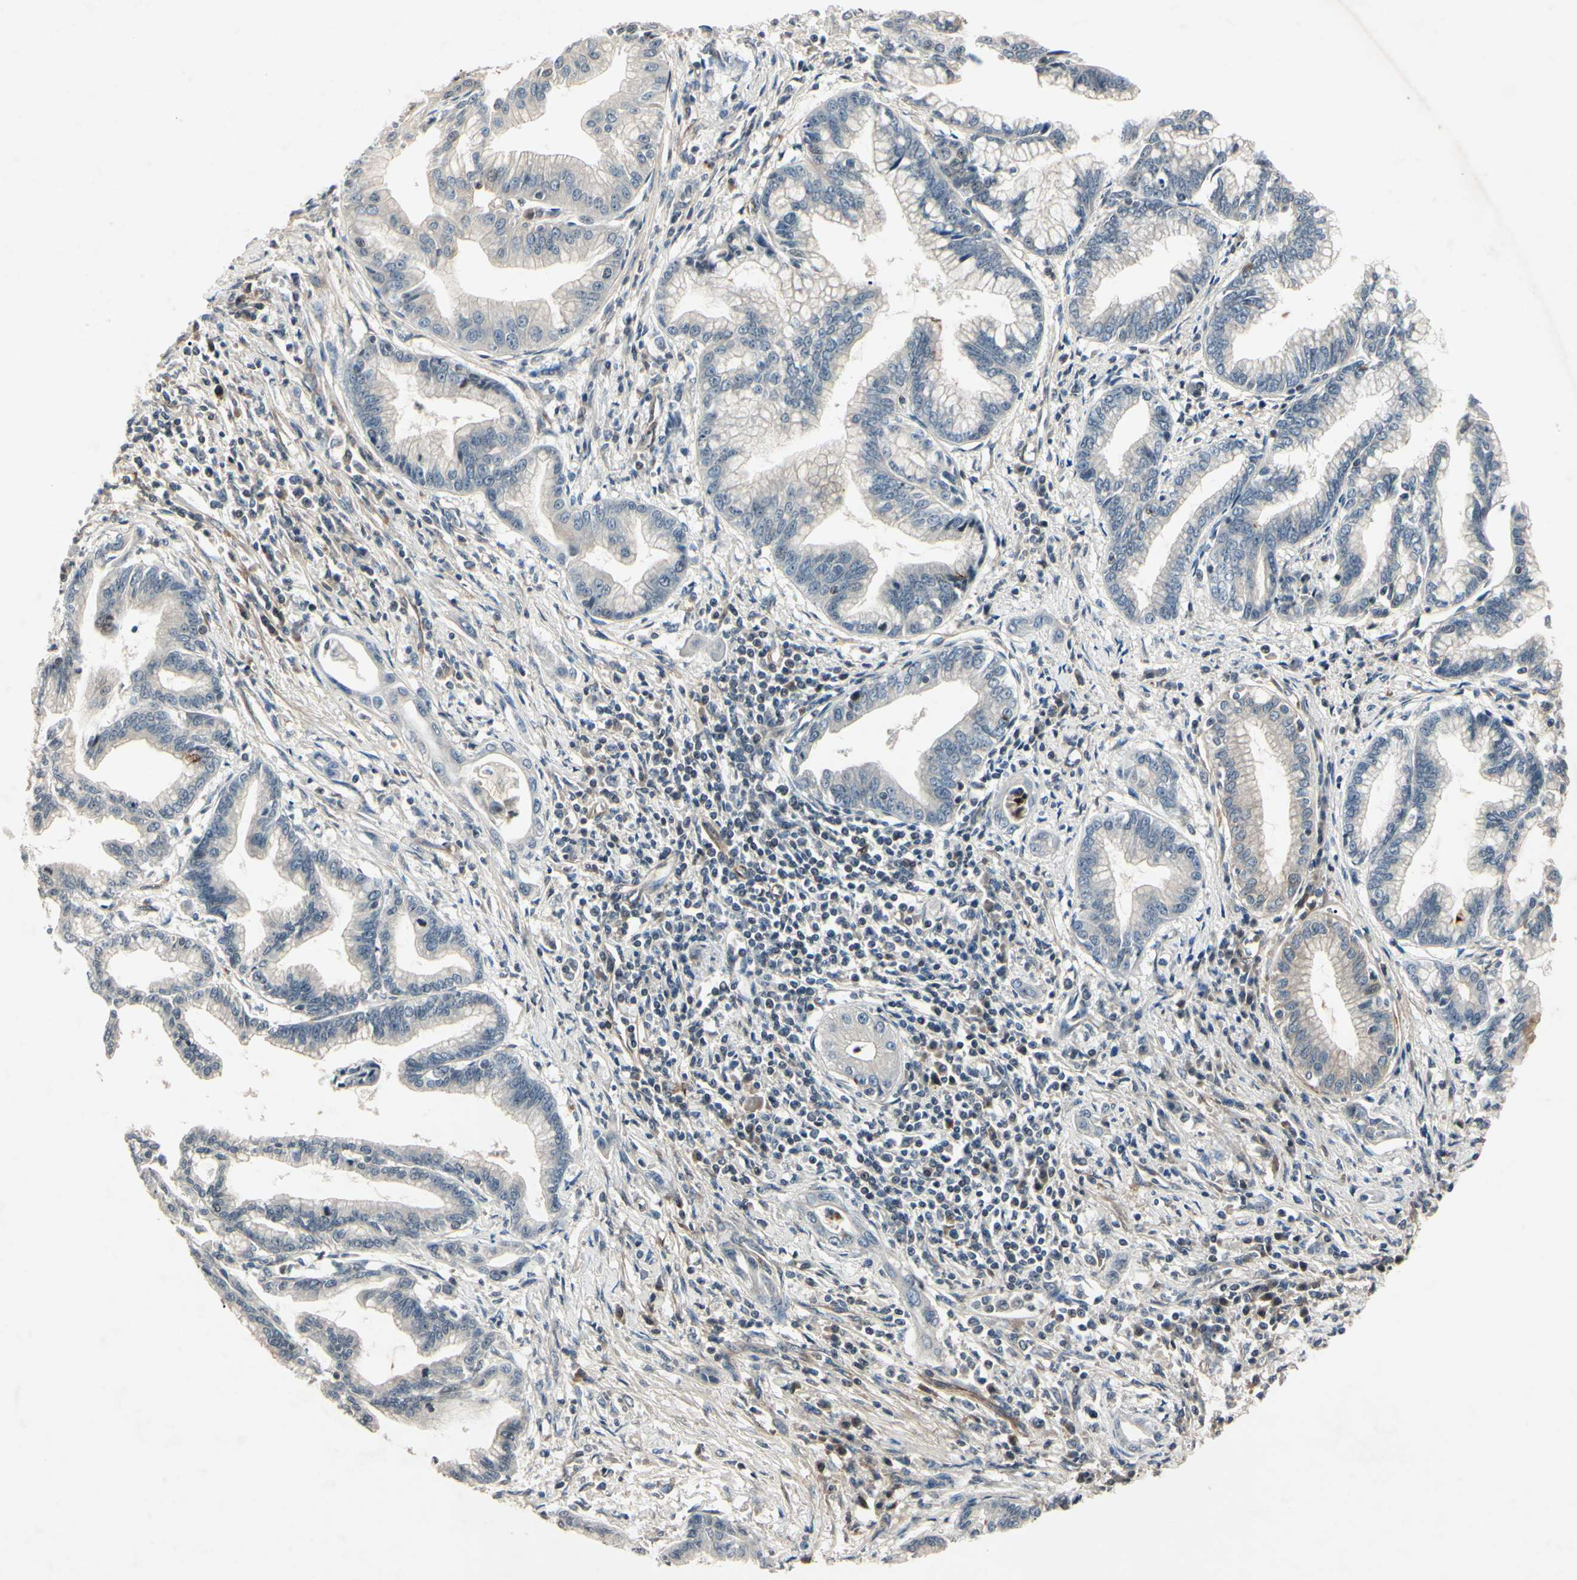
{"staining": {"intensity": "negative", "quantity": "none", "location": "none"}, "tissue": "pancreatic cancer", "cell_type": "Tumor cells", "image_type": "cancer", "snomed": [{"axis": "morphology", "description": "Adenocarcinoma, NOS"}, {"axis": "topography", "description": "Pancreas"}], "caption": "Immunohistochemistry of pancreatic adenocarcinoma displays no positivity in tumor cells. The staining was performed using DAB to visualize the protein expression in brown, while the nuclei were stained in blue with hematoxylin (Magnification: 20x).", "gene": "AEBP1", "patient": {"sex": "female", "age": 64}}